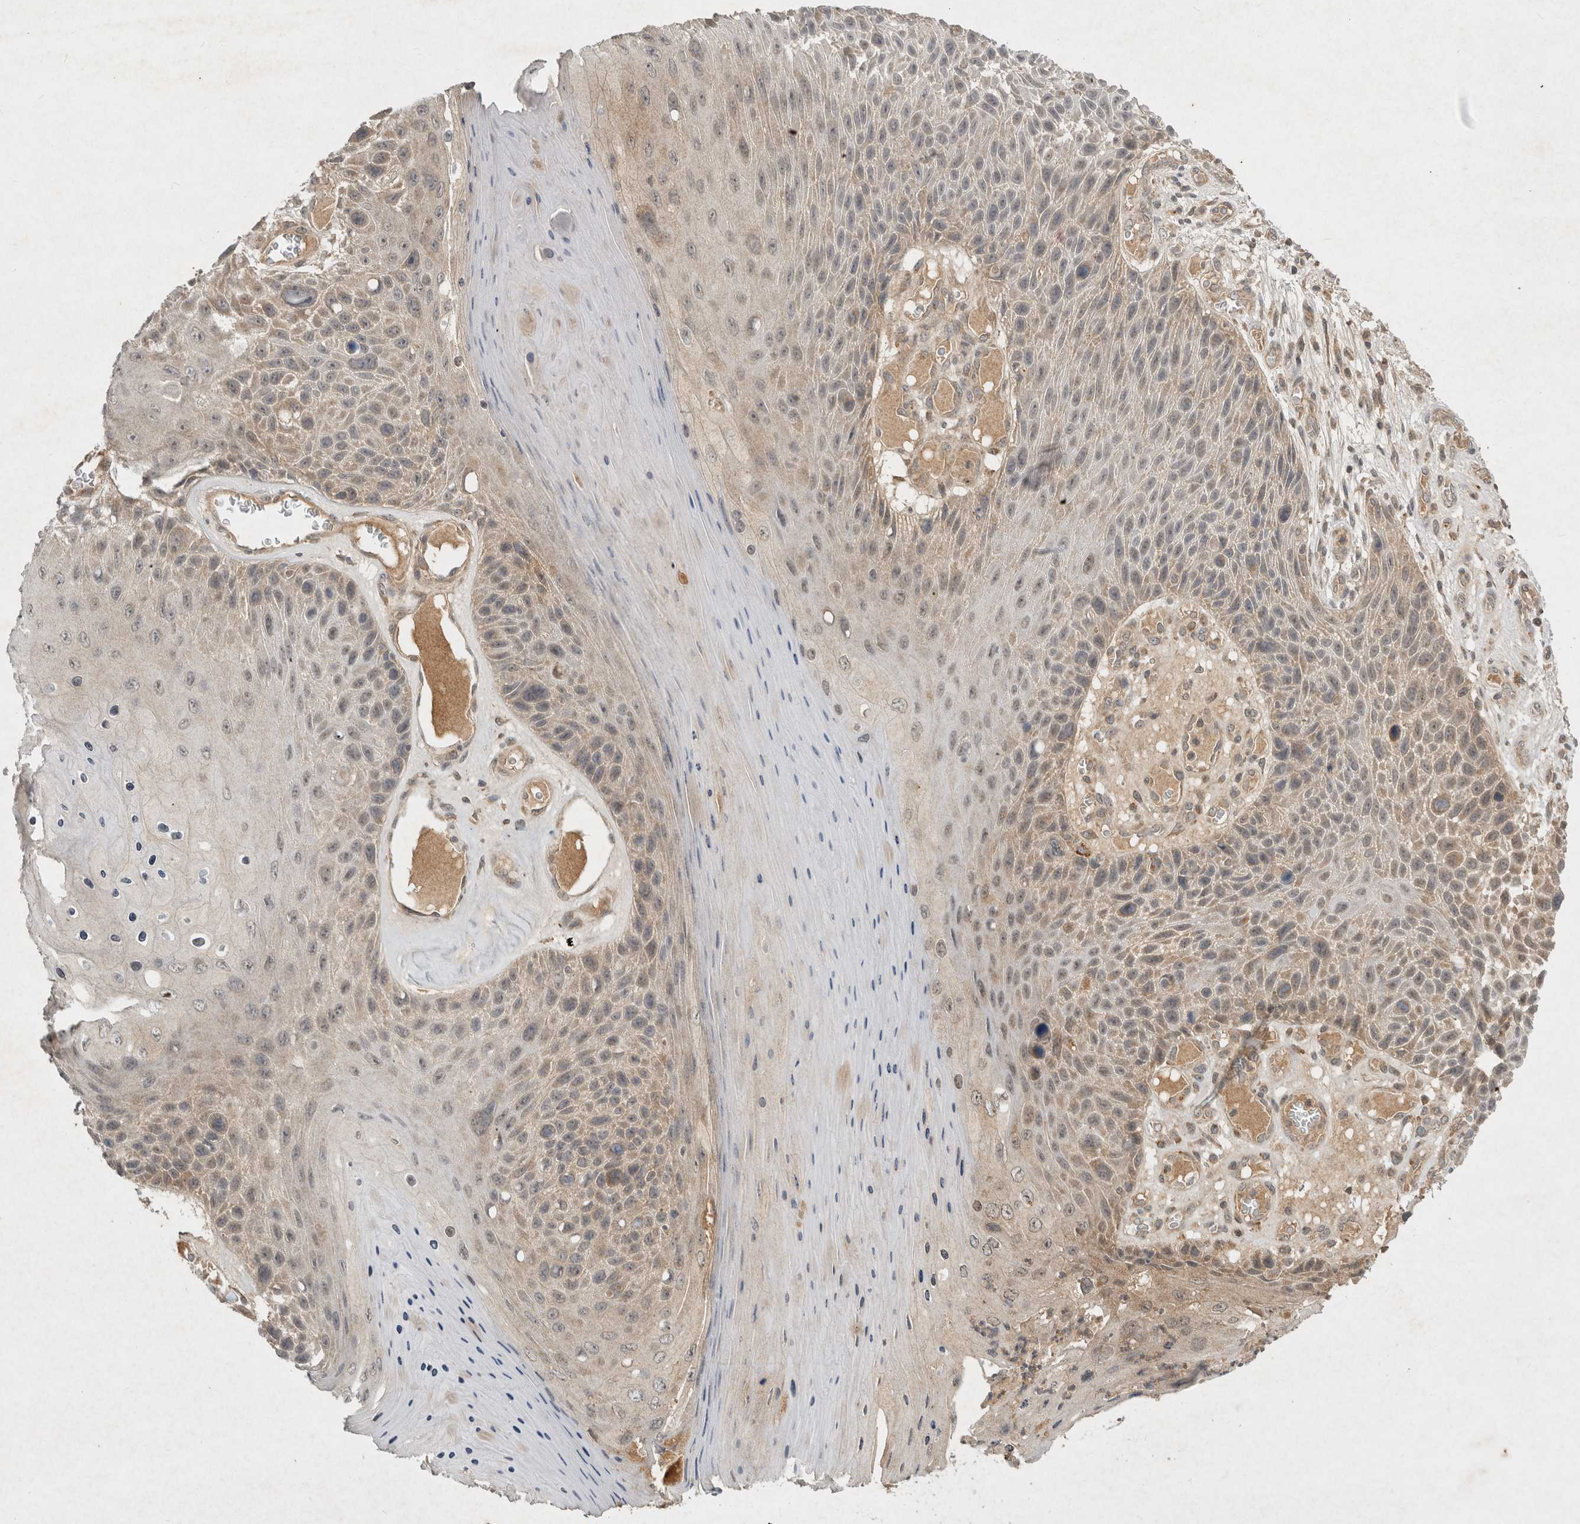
{"staining": {"intensity": "weak", "quantity": ">75%", "location": "cytoplasmic/membranous"}, "tissue": "skin cancer", "cell_type": "Tumor cells", "image_type": "cancer", "snomed": [{"axis": "morphology", "description": "Squamous cell carcinoma, NOS"}, {"axis": "topography", "description": "Skin"}], "caption": "Immunohistochemical staining of squamous cell carcinoma (skin) demonstrates weak cytoplasmic/membranous protein positivity in about >75% of tumor cells.", "gene": "LOXL2", "patient": {"sex": "female", "age": 88}}